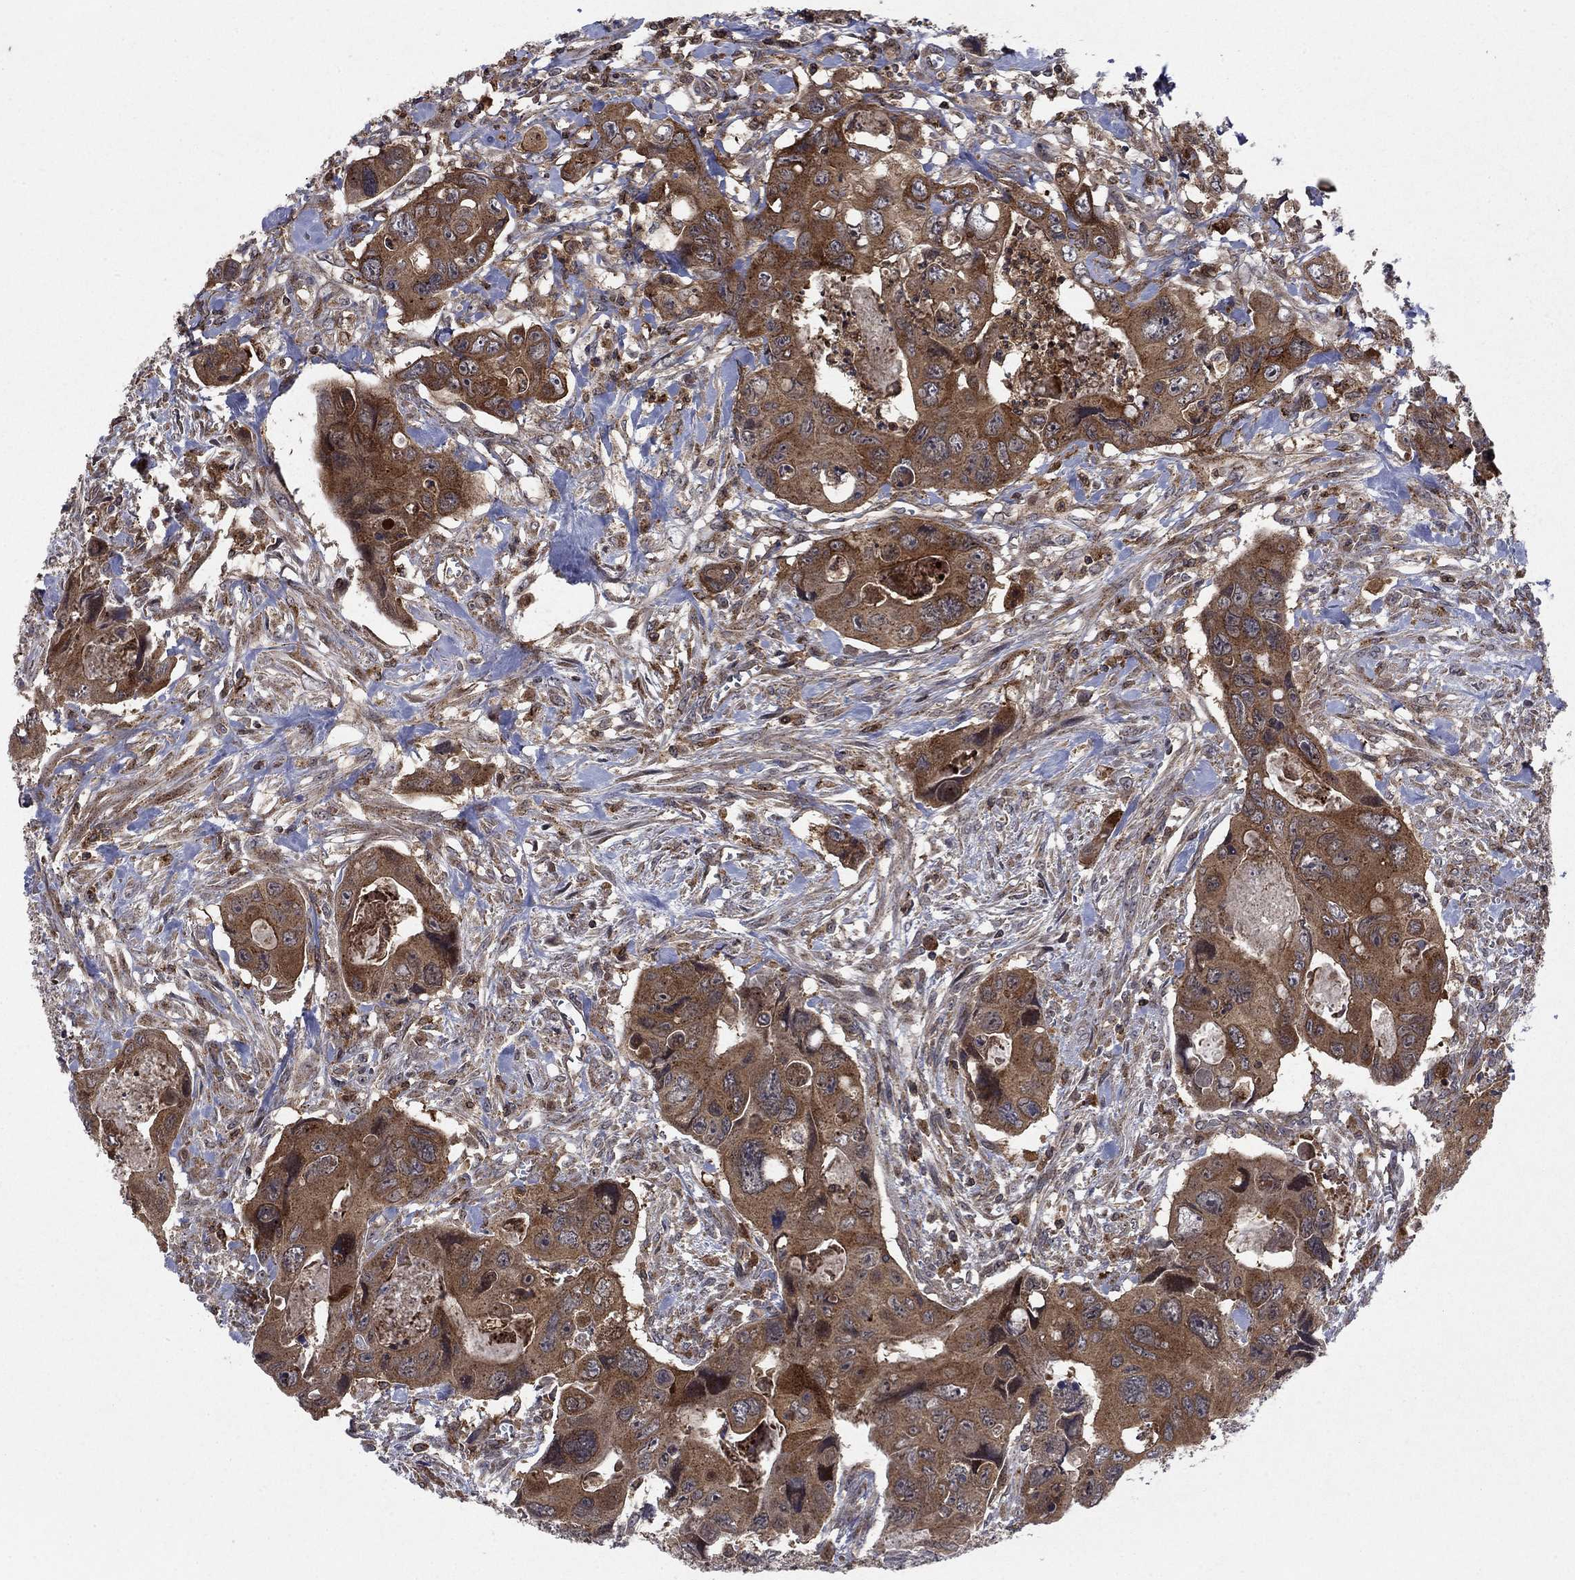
{"staining": {"intensity": "moderate", "quantity": ">75%", "location": "cytoplasmic/membranous"}, "tissue": "colorectal cancer", "cell_type": "Tumor cells", "image_type": "cancer", "snomed": [{"axis": "morphology", "description": "Adenocarcinoma, NOS"}, {"axis": "topography", "description": "Rectum"}], "caption": "The immunohistochemical stain labels moderate cytoplasmic/membranous expression in tumor cells of colorectal cancer (adenocarcinoma) tissue.", "gene": "IFI35", "patient": {"sex": "male", "age": 62}}